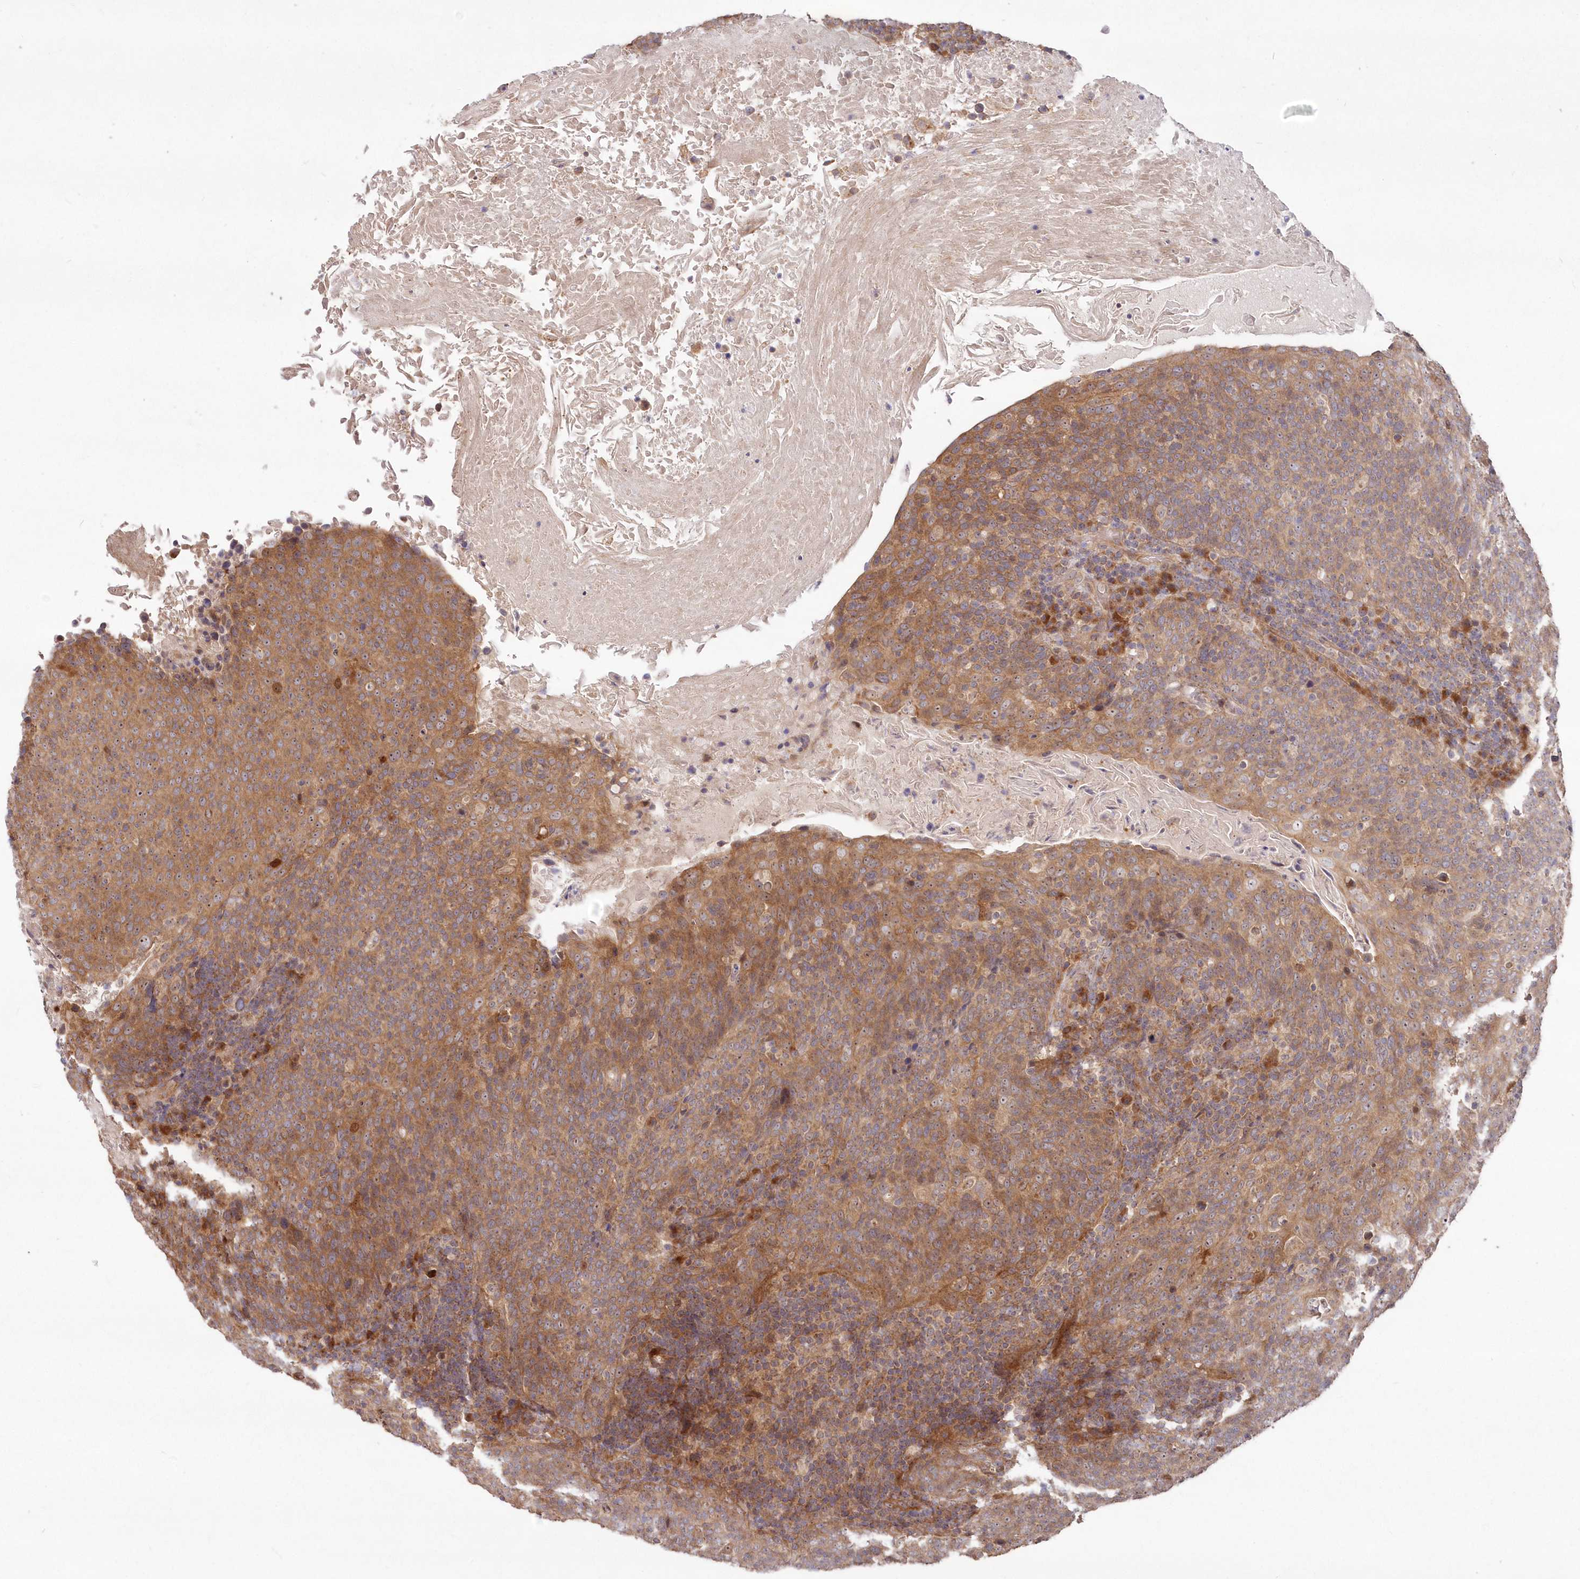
{"staining": {"intensity": "moderate", "quantity": ">75%", "location": "cytoplasmic/membranous,nuclear"}, "tissue": "head and neck cancer", "cell_type": "Tumor cells", "image_type": "cancer", "snomed": [{"axis": "morphology", "description": "Squamous cell carcinoma, NOS"}, {"axis": "morphology", "description": "Squamous cell carcinoma, metastatic, NOS"}, {"axis": "topography", "description": "Lymph node"}, {"axis": "topography", "description": "Head-Neck"}], "caption": "Approximately >75% of tumor cells in metastatic squamous cell carcinoma (head and neck) demonstrate moderate cytoplasmic/membranous and nuclear protein staining as visualized by brown immunohistochemical staining.", "gene": "TBCA", "patient": {"sex": "male", "age": 62}}